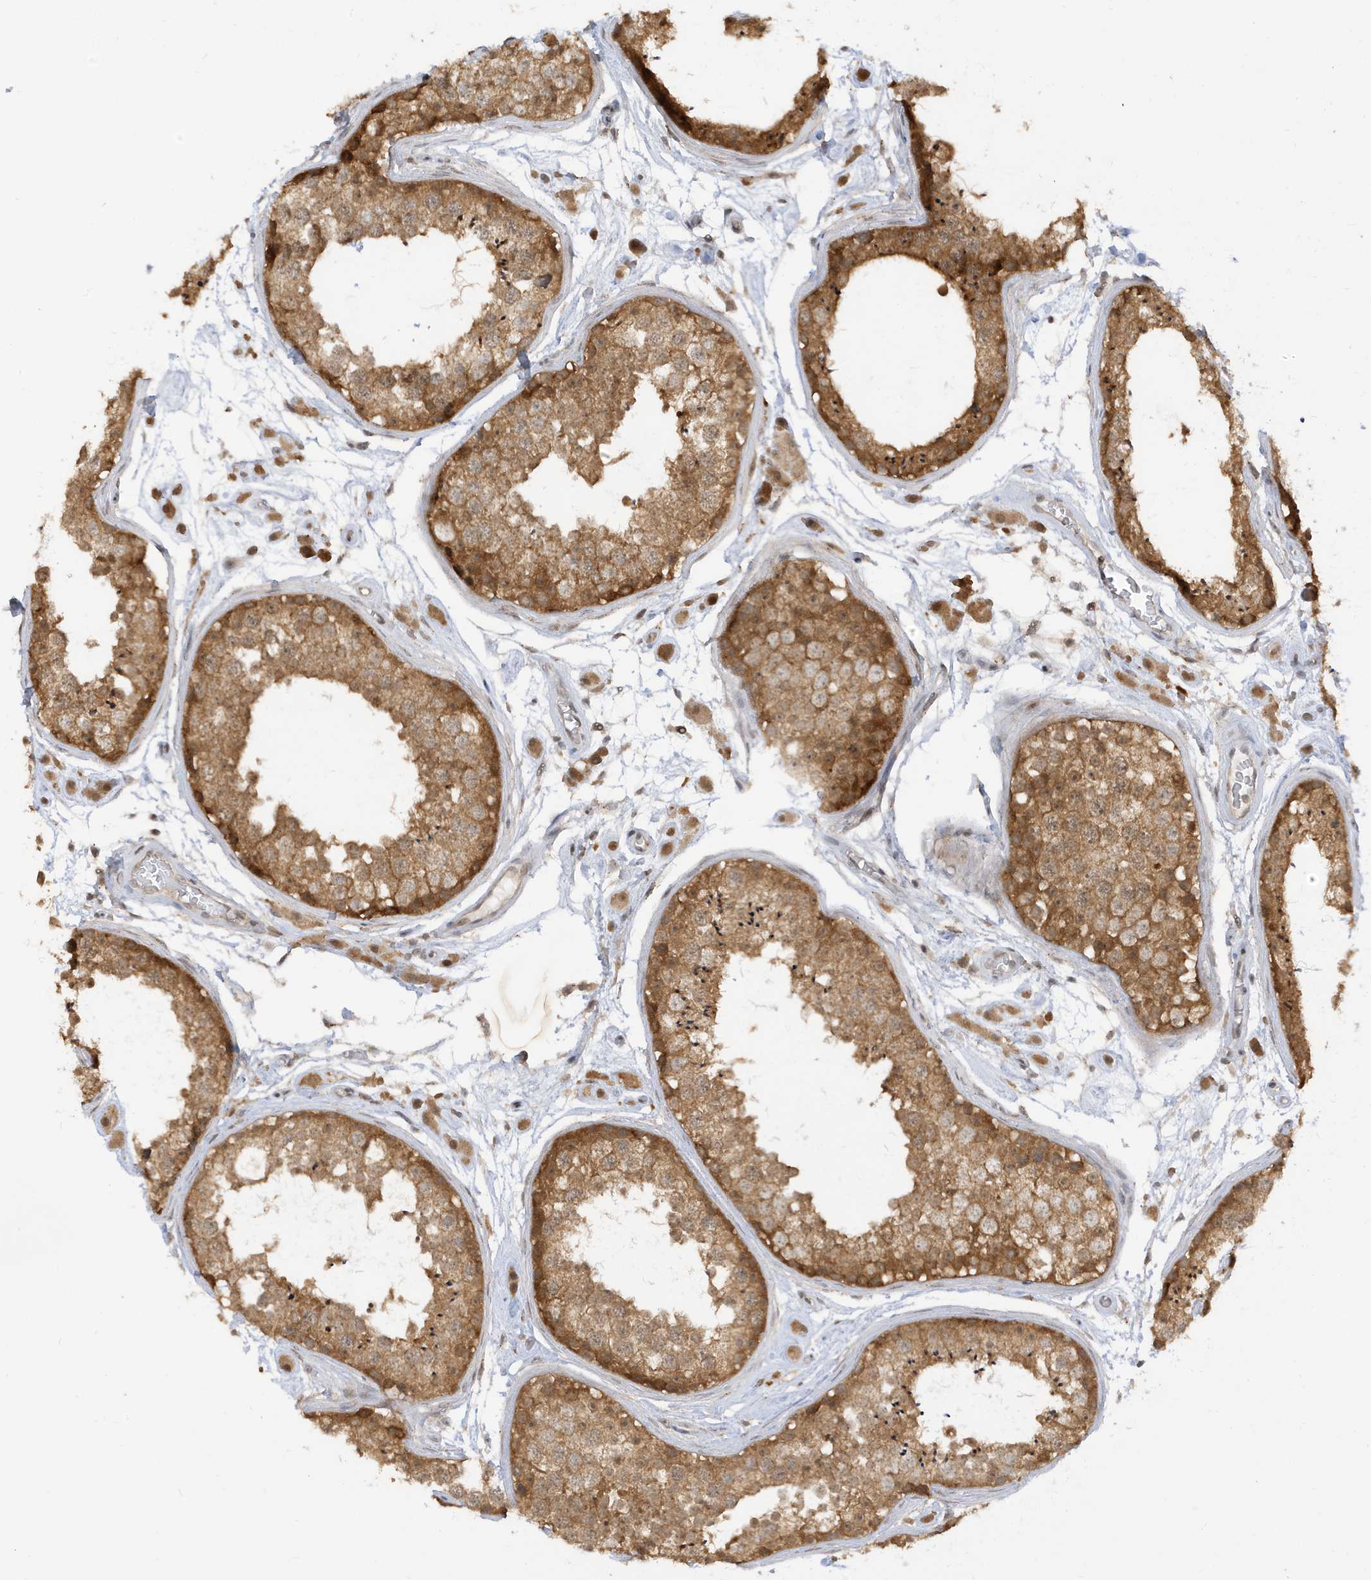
{"staining": {"intensity": "moderate", "quantity": ">75%", "location": "cytoplasmic/membranous,nuclear"}, "tissue": "testis", "cell_type": "Cells in seminiferous ducts", "image_type": "normal", "snomed": [{"axis": "morphology", "description": "Normal tissue, NOS"}, {"axis": "topography", "description": "Testis"}], "caption": "Moderate cytoplasmic/membranous,nuclear staining is seen in about >75% of cells in seminiferous ducts in normal testis. (DAB (3,3'-diaminobenzidine) IHC with brightfield microscopy, high magnification).", "gene": "TAB3", "patient": {"sex": "male", "age": 25}}